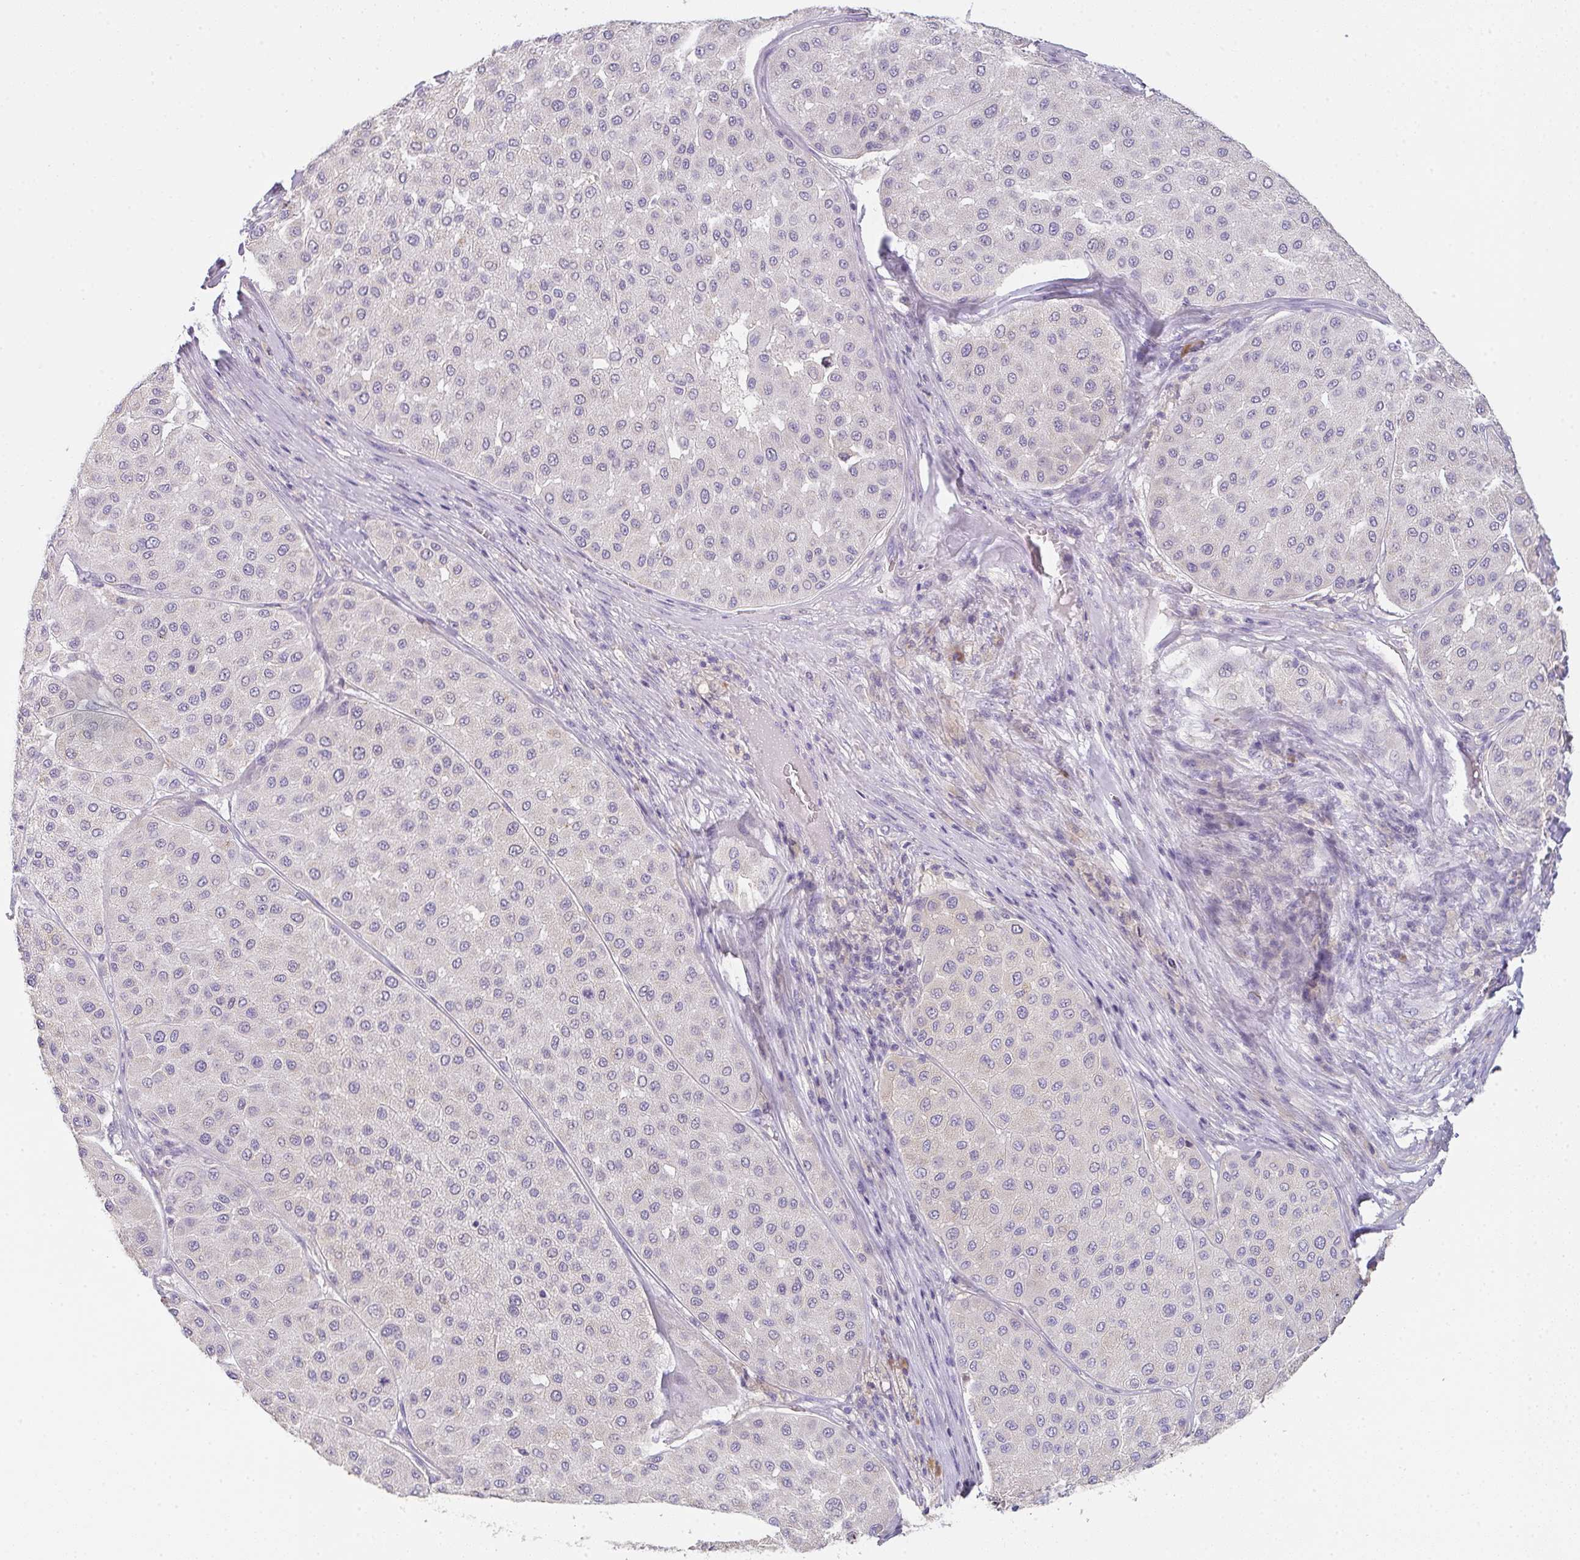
{"staining": {"intensity": "negative", "quantity": "none", "location": "none"}, "tissue": "melanoma", "cell_type": "Tumor cells", "image_type": "cancer", "snomed": [{"axis": "morphology", "description": "Malignant melanoma, Metastatic site"}, {"axis": "topography", "description": "Smooth muscle"}], "caption": "Melanoma was stained to show a protein in brown. There is no significant expression in tumor cells.", "gene": "ZNF215", "patient": {"sex": "male", "age": 41}}